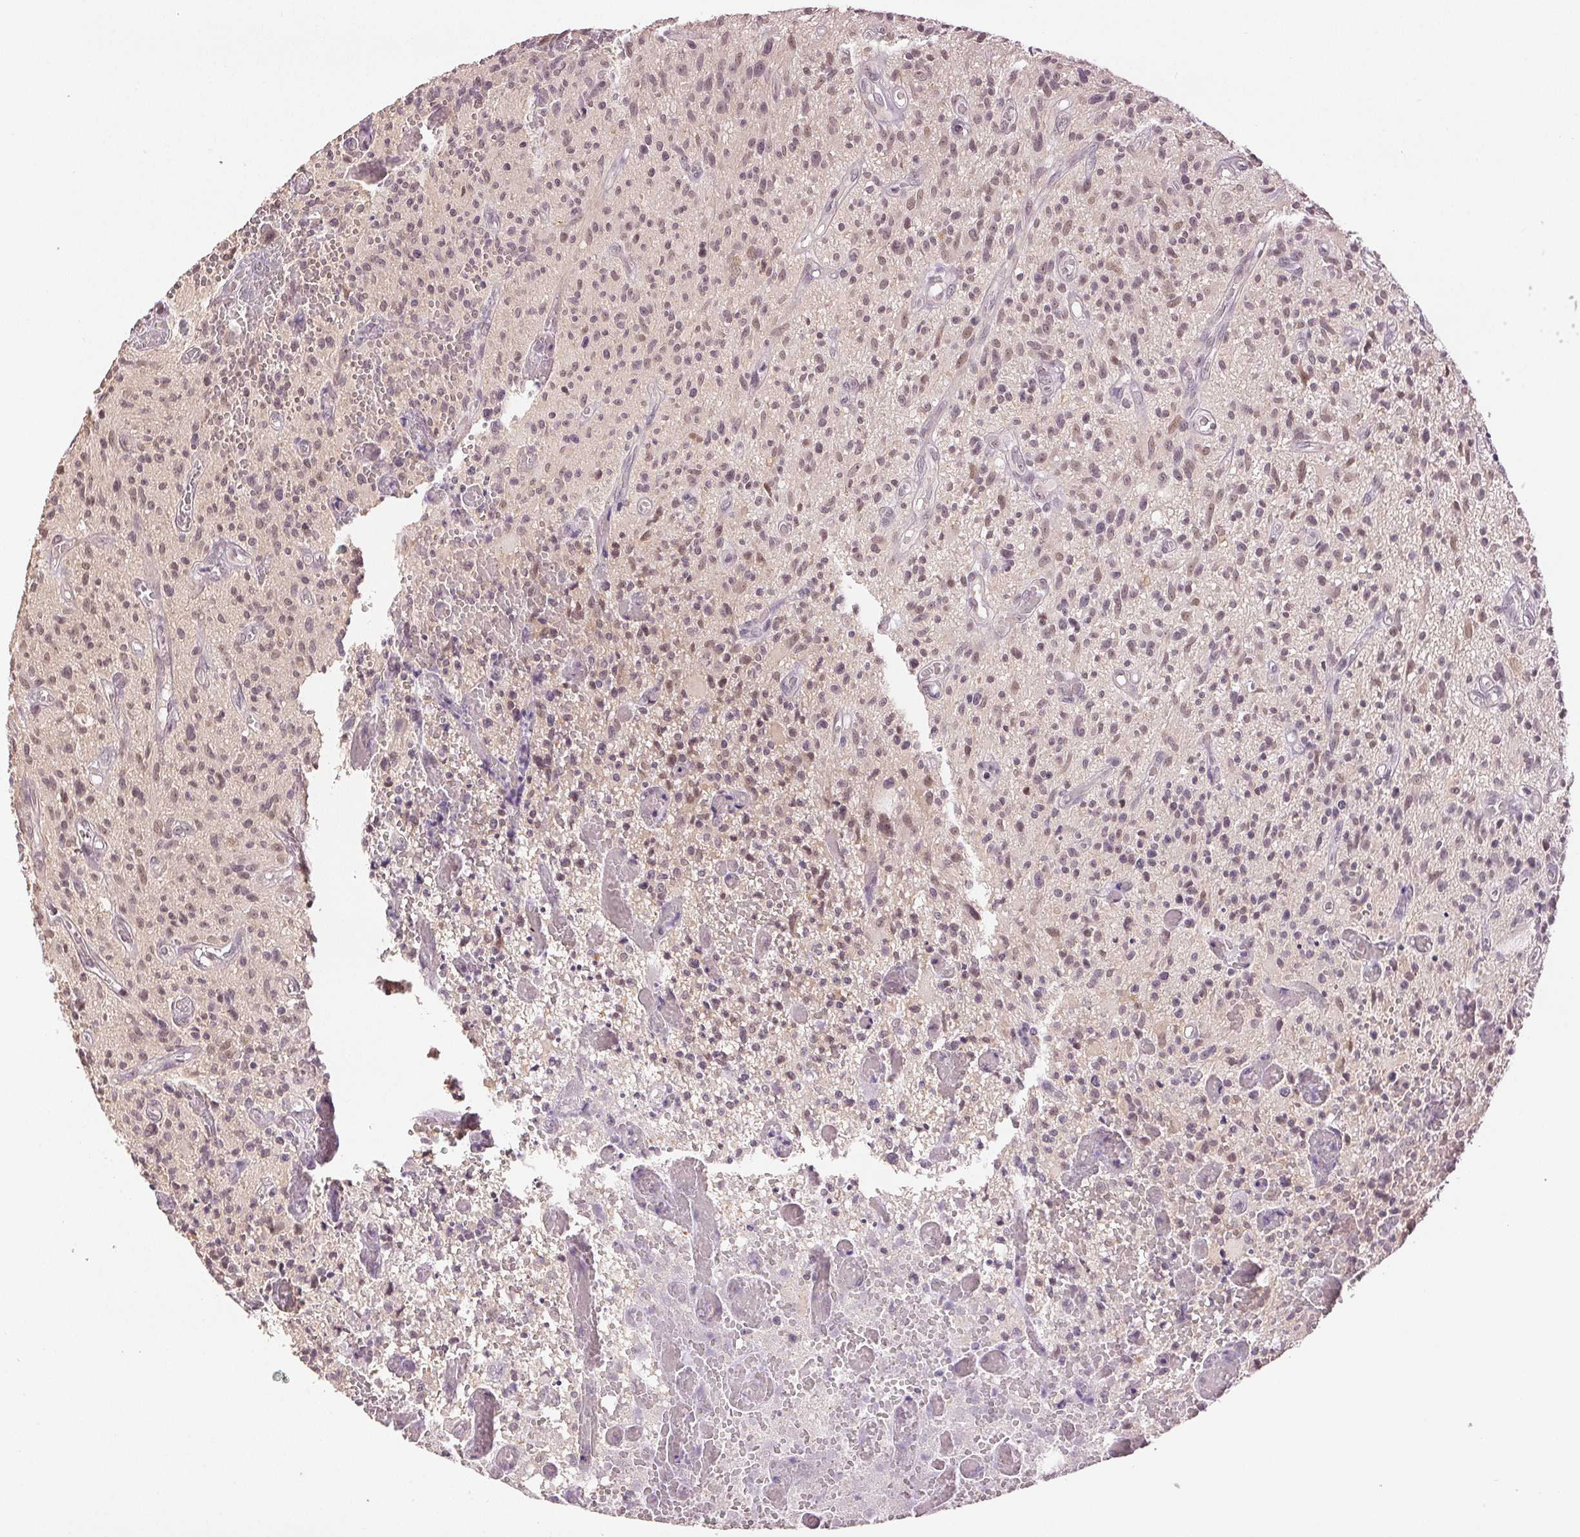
{"staining": {"intensity": "weak", "quantity": "25%-75%", "location": "nuclear"}, "tissue": "glioma", "cell_type": "Tumor cells", "image_type": "cancer", "snomed": [{"axis": "morphology", "description": "Glioma, malignant, High grade"}, {"axis": "topography", "description": "Brain"}], "caption": "Tumor cells show low levels of weak nuclear staining in approximately 25%-75% of cells in malignant glioma (high-grade).", "gene": "PLCB1", "patient": {"sex": "male", "age": 75}}